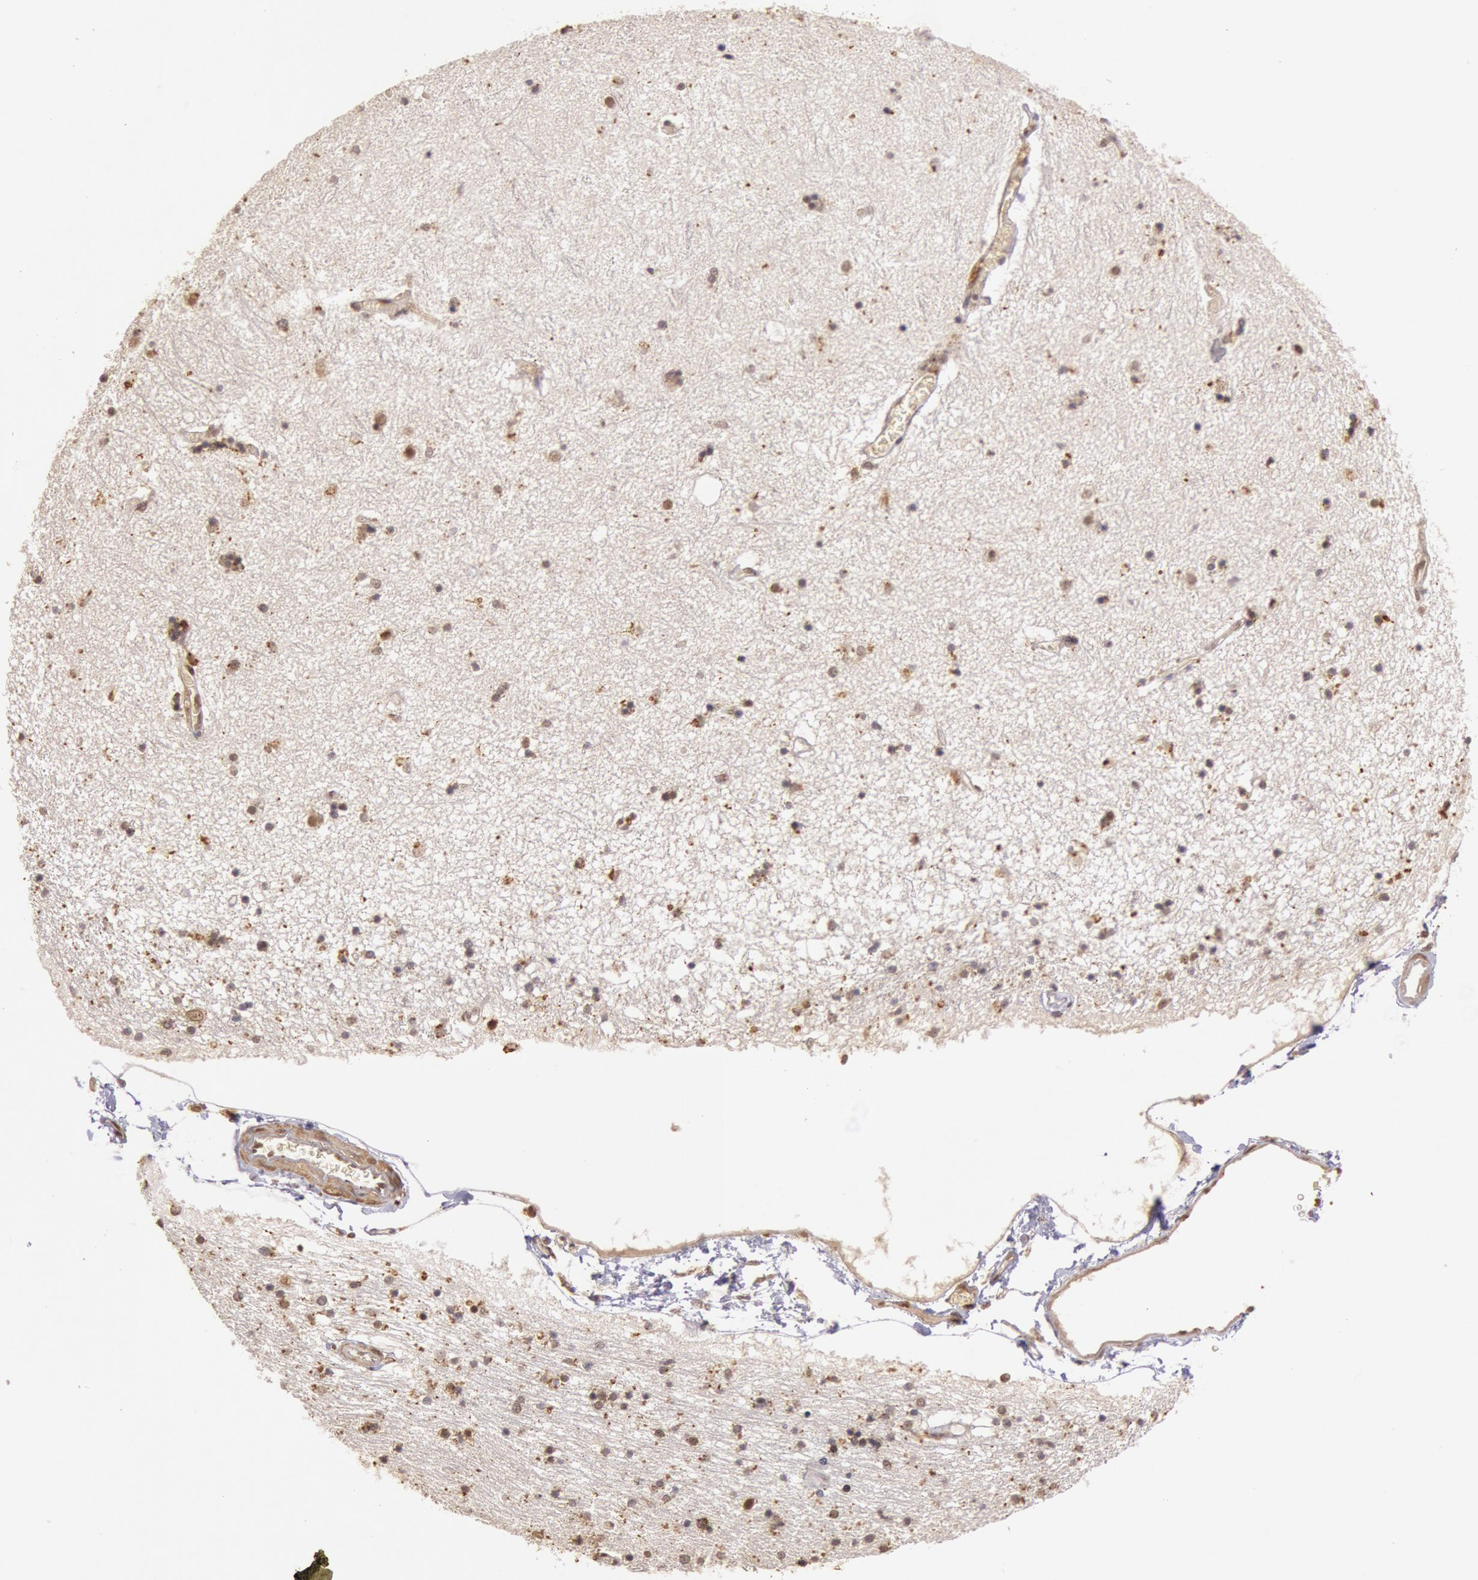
{"staining": {"intensity": "weak", "quantity": "25%-75%", "location": "nuclear"}, "tissue": "hippocampus", "cell_type": "Glial cells", "image_type": "normal", "snomed": [{"axis": "morphology", "description": "Normal tissue, NOS"}, {"axis": "topography", "description": "Hippocampus"}], "caption": "Normal hippocampus displays weak nuclear positivity in approximately 25%-75% of glial cells The protein is shown in brown color, while the nuclei are stained blue..", "gene": "LIG4", "patient": {"sex": "female", "age": 54}}